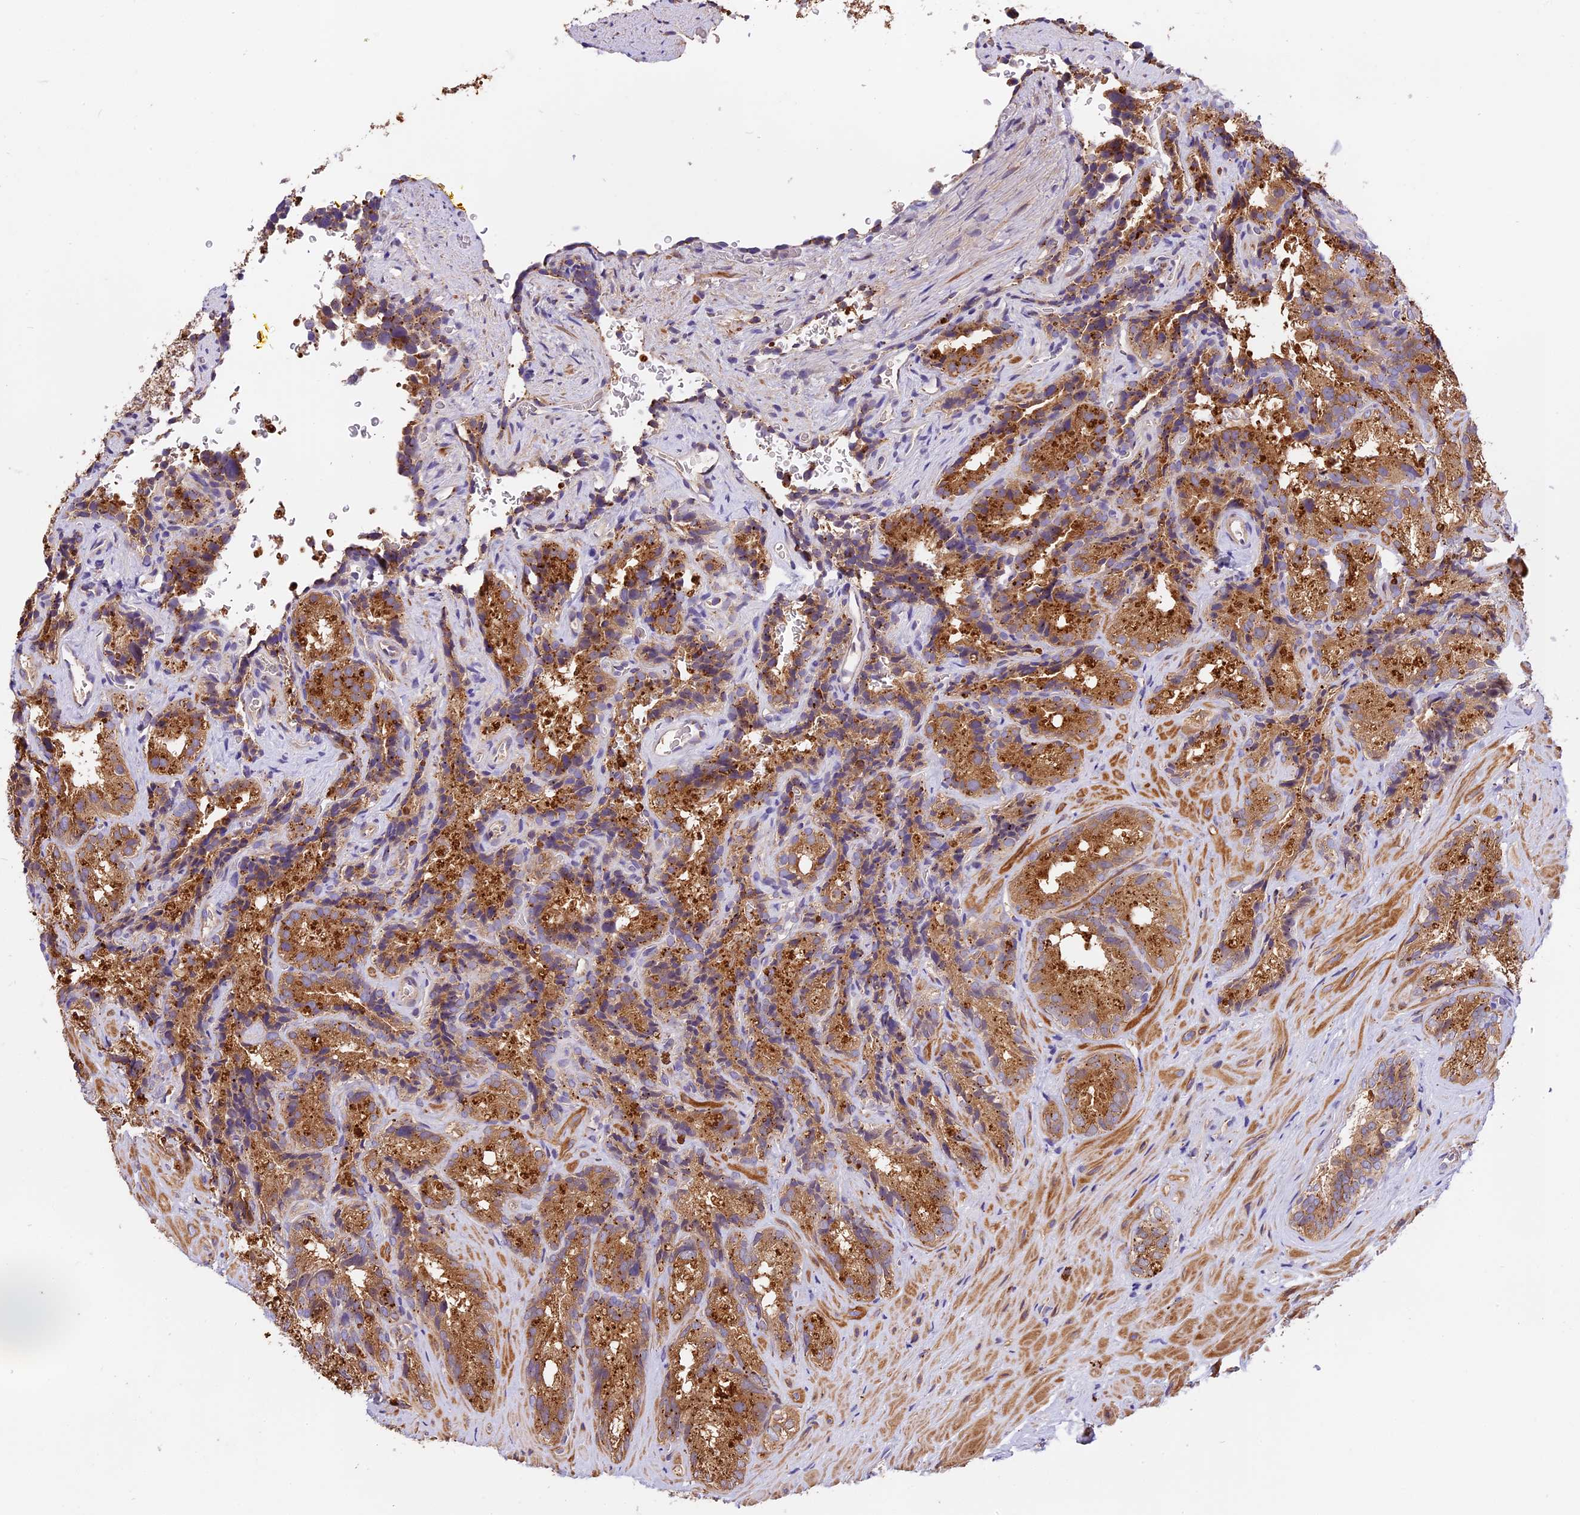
{"staining": {"intensity": "strong", "quantity": ">75%", "location": "cytoplasmic/membranous"}, "tissue": "seminal vesicle", "cell_type": "Glandular cells", "image_type": "normal", "snomed": [{"axis": "morphology", "description": "Normal tissue, NOS"}, {"axis": "topography", "description": "Seminal veicle"}], "caption": "Approximately >75% of glandular cells in normal human seminal vesicle demonstrate strong cytoplasmic/membranous protein staining as visualized by brown immunohistochemical staining.", "gene": "COPE", "patient": {"sex": "male", "age": 58}}